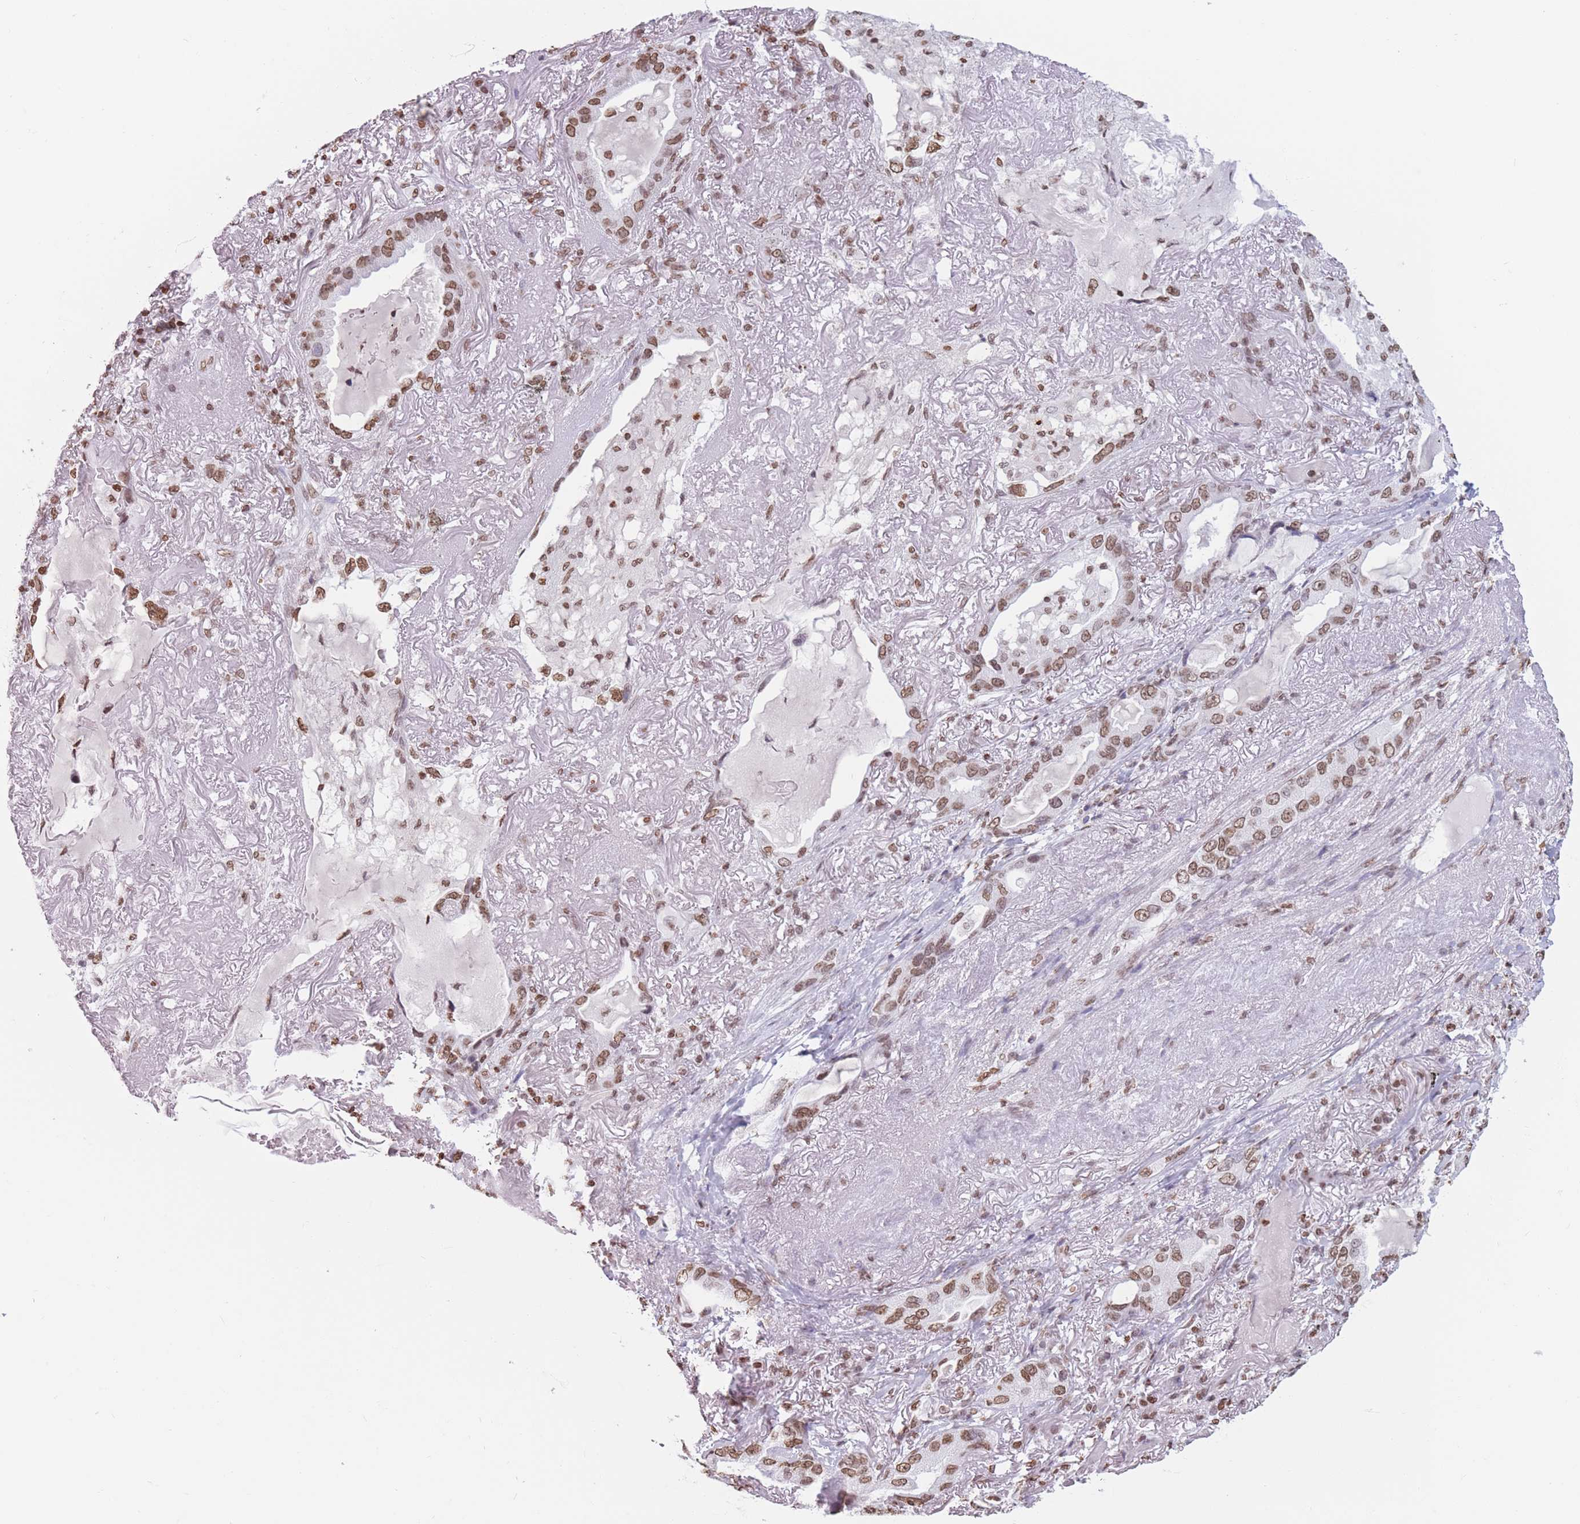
{"staining": {"intensity": "moderate", "quantity": ">75%", "location": "nuclear"}, "tissue": "lung cancer", "cell_type": "Tumor cells", "image_type": "cancer", "snomed": [{"axis": "morphology", "description": "Adenocarcinoma, NOS"}, {"axis": "topography", "description": "Lung"}], "caption": "Immunohistochemistry (IHC) image of human lung adenocarcinoma stained for a protein (brown), which demonstrates medium levels of moderate nuclear positivity in about >75% of tumor cells.", "gene": "RYK", "patient": {"sex": "female", "age": 69}}